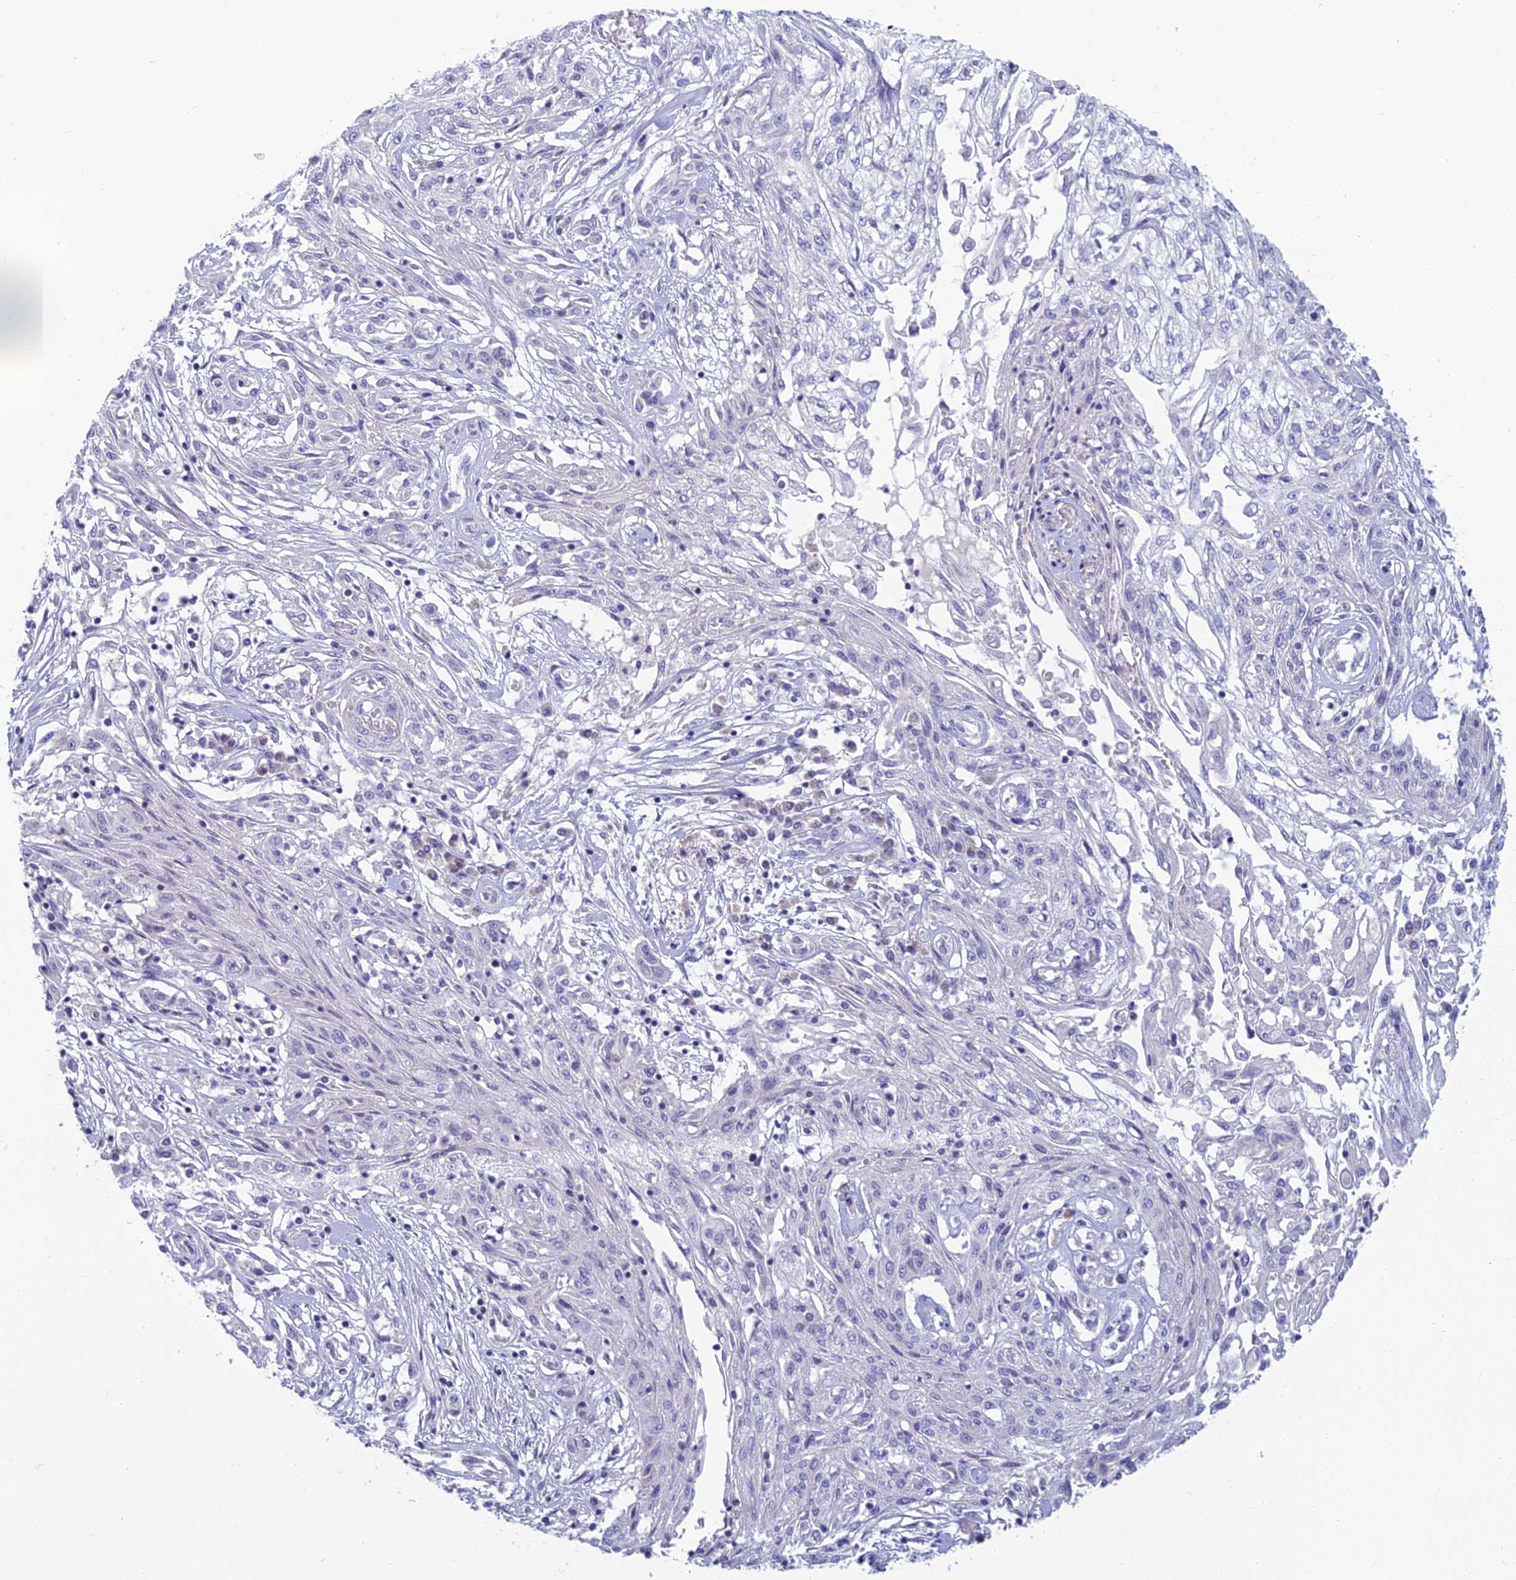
{"staining": {"intensity": "negative", "quantity": "none", "location": "none"}, "tissue": "skin cancer", "cell_type": "Tumor cells", "image_type": "cancer", "snomed": [{"axis": "morphology", "description": "Squamous cell carcinoma, NOS"}, {"axis": "morphology", "description": "Squamous cell carcinoma, metastatic, NOS"}, {"axis": "topography", "description": "Skin"}, {"axis": "topography", "description": "Lymph node"}], "caption": "There is no significant expression in tumor cells of skin cancer (squamous cell carcinoma).", "gene": "SLC25A41", "patient": {"sex": "male", "age": 75}}